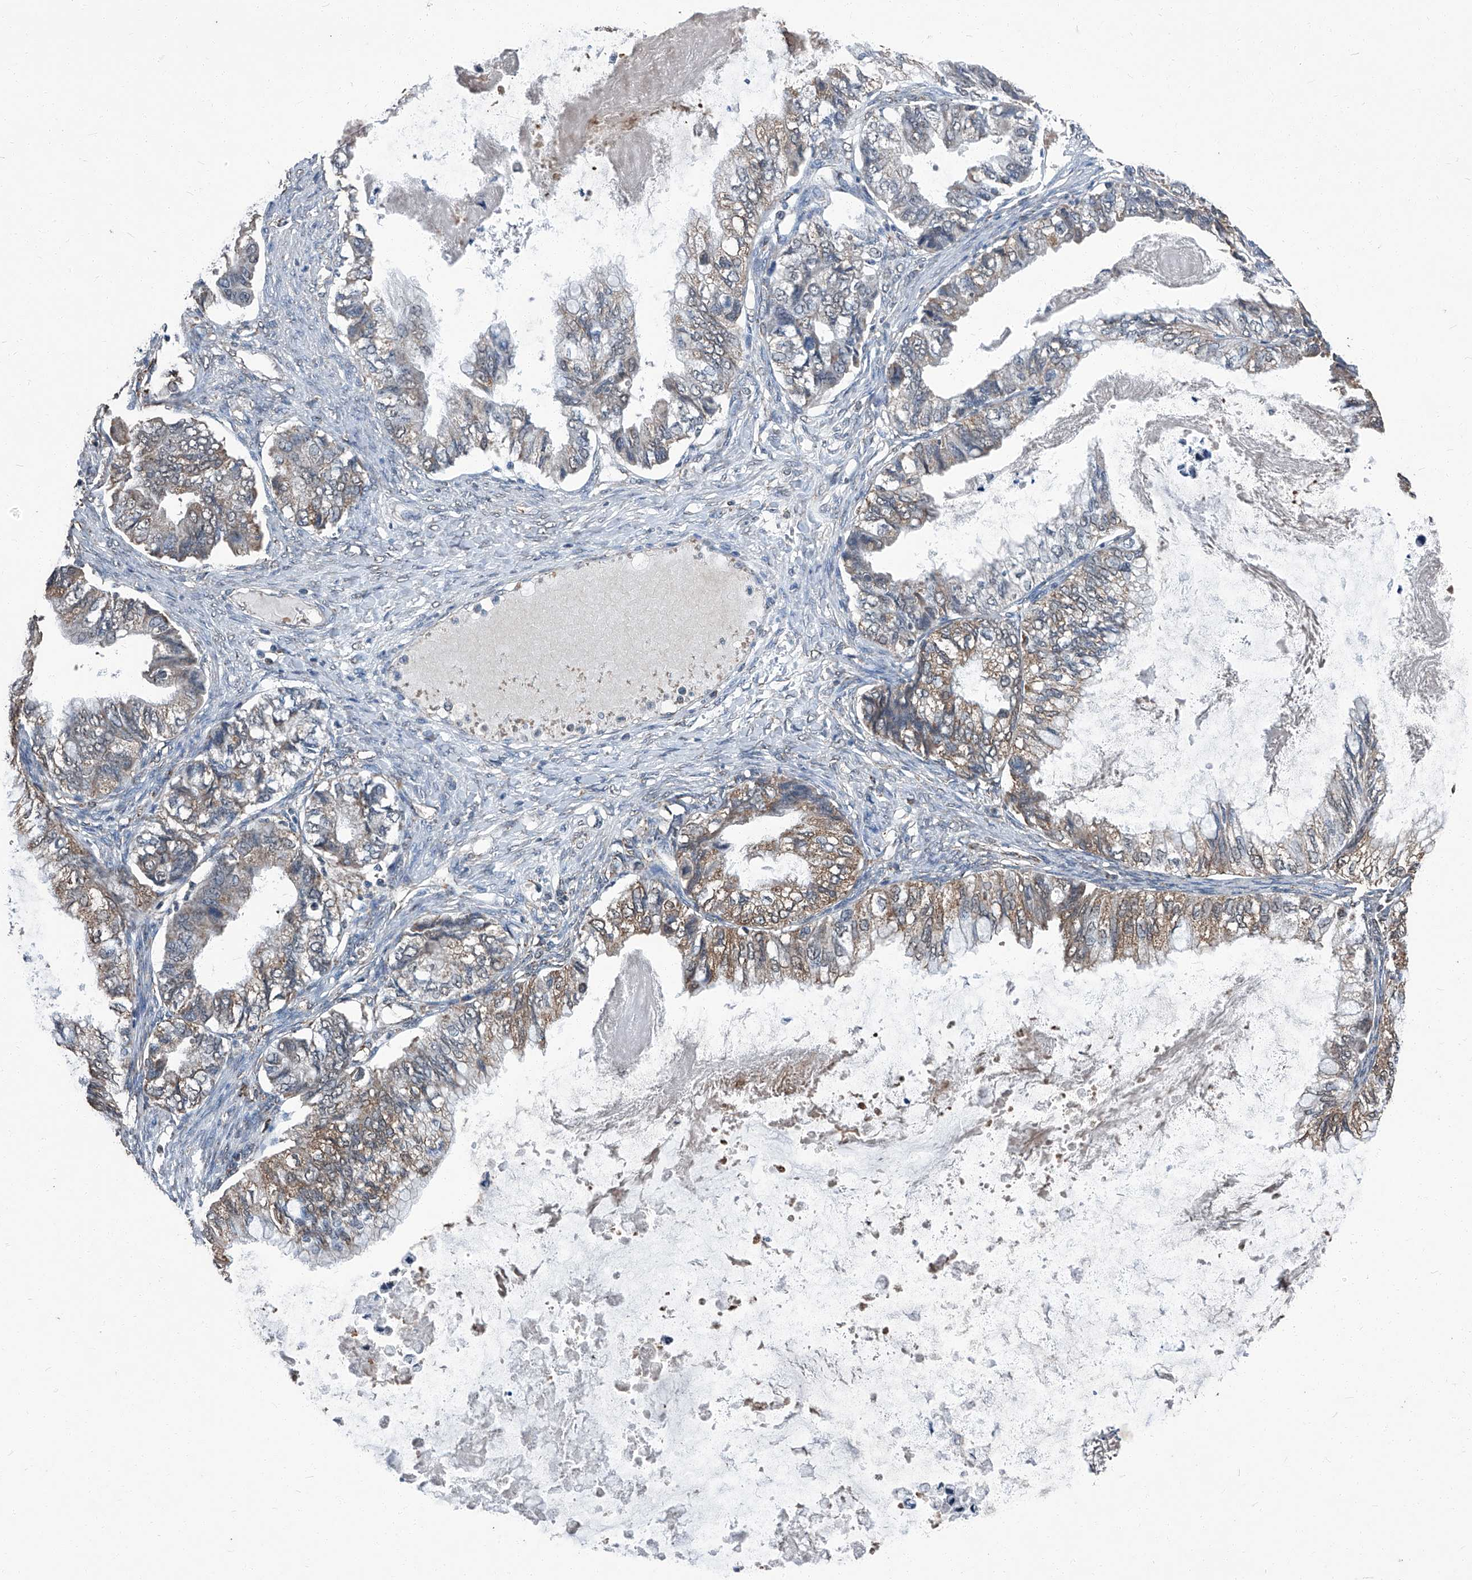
{"staining": {"intensity": "moderate", "quantity": "25%-75%", "location": "cytoplasmic/membranous"}, "tissue": "ovarian cancer", "cell_type": "Tumor cells", "image_type": "cancer", "snomed": [{"axis": "morphology", "description": "Cystadenocarcinoma, mucinous, NOS"}, {"axis": "topography", "description": "Ovary"}], "caption": "Ovarian mucinous cystadenocarcinoma was stained to show a protein in brown. There is medium levels of moderate cytoplasmic/membranous expression in approximately 25%-75% of tumor cells.", "gene": "STARD7", "patient": {"sex": "female", "age": 80}}